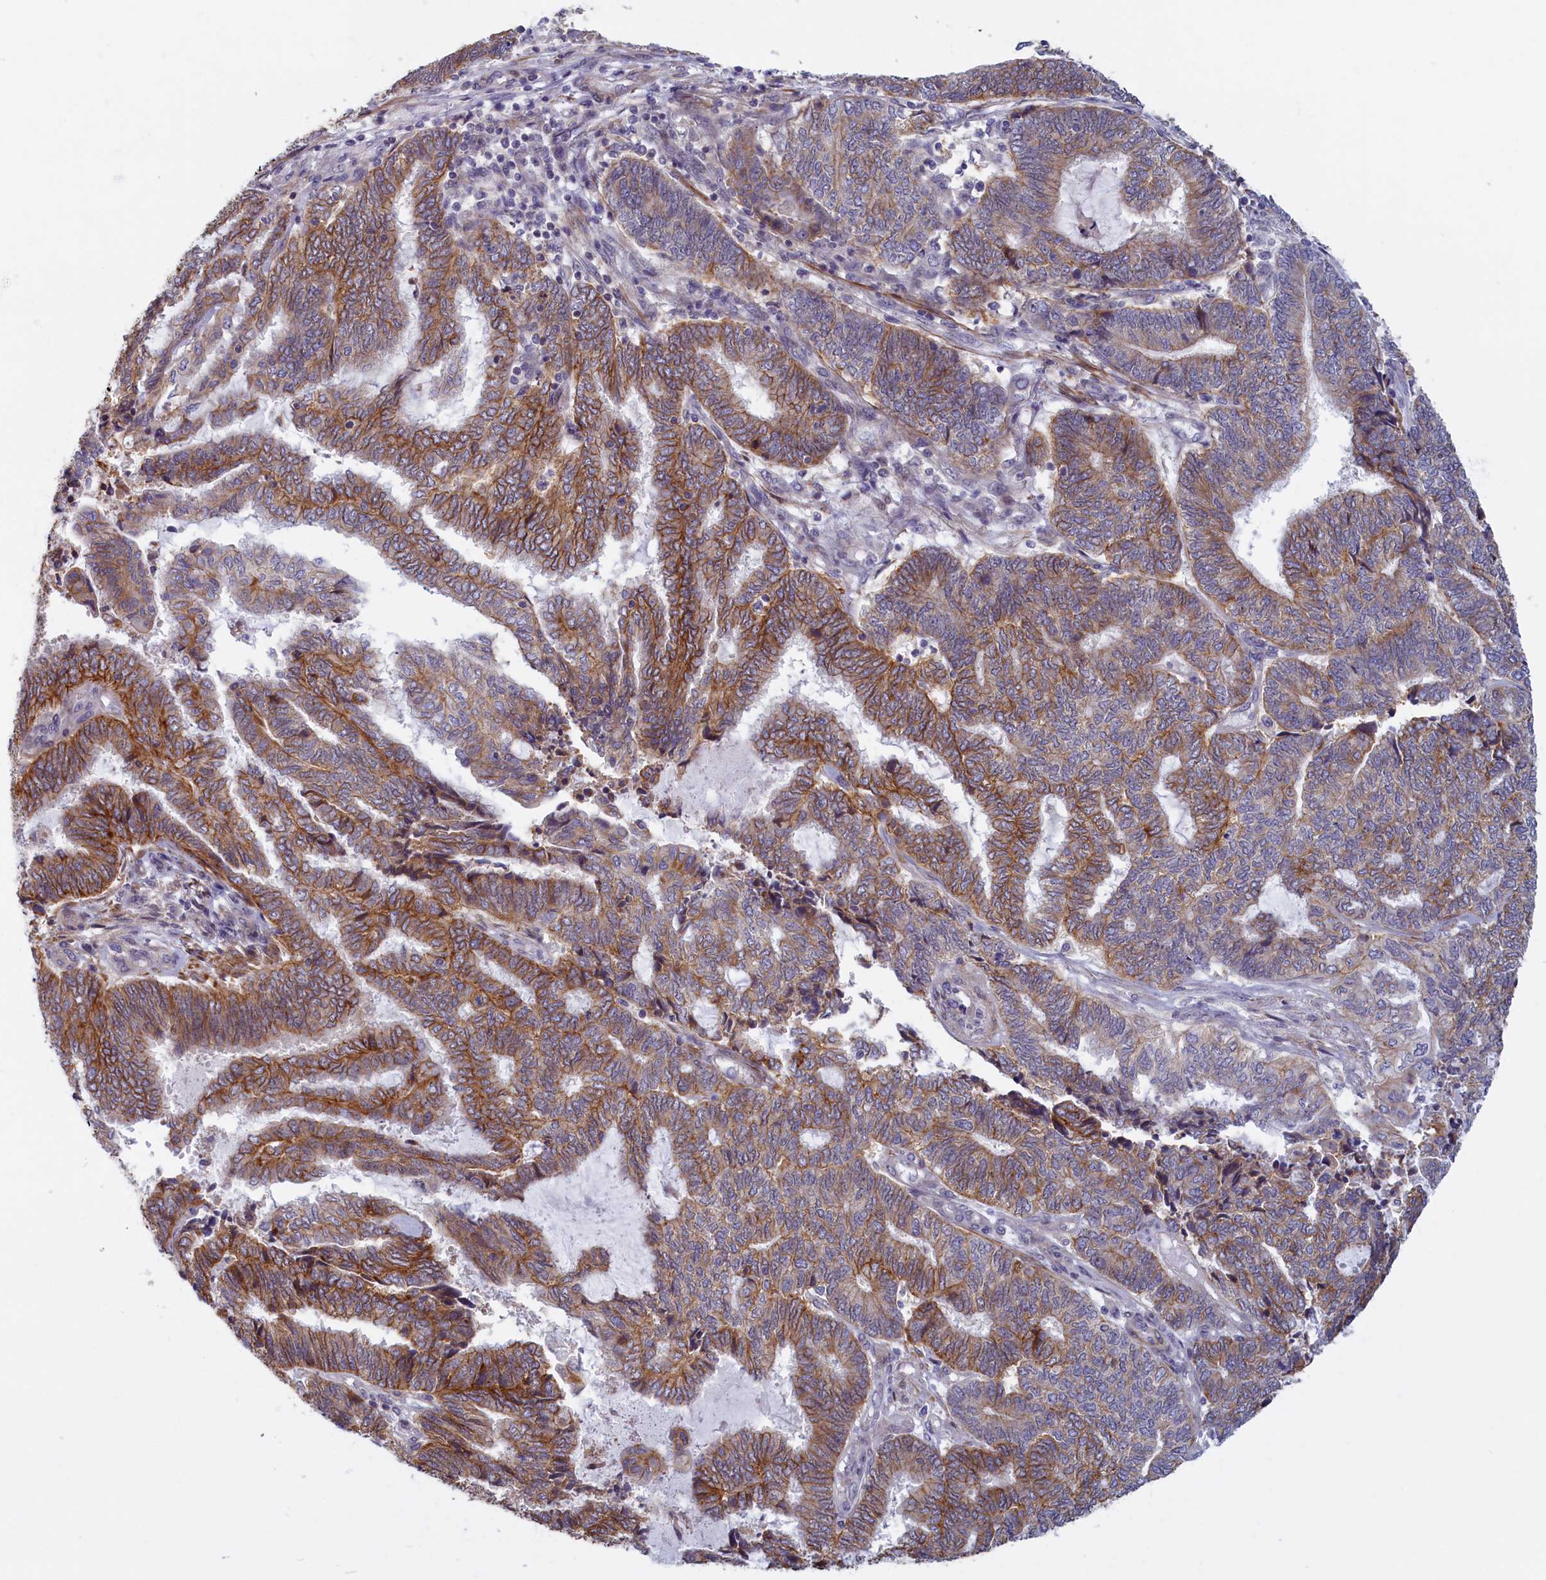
{"staining": {"intensity": "moderate", "quantity": ">75%", "location": "cytoplasmic/membranous"}, "tissue": "endometrial cancer", "cell_type": "Tumor cells", "image_type": "cancer", "snomed": [{"axis": "morphology", "description": "Adenocarcinoma, NOS"}, {"axis": "topography", "description": "Uterus"}, {"axis": "topography", "description": "Endometrium"}], "caption": "Endometrial adenocarcinoma tissue reveals moderate cytoplasmic/membranous positivity in approximately >75% of tumor cells", "gene": "TRPM4", "patient": {"sex": "female", "age": 70}}